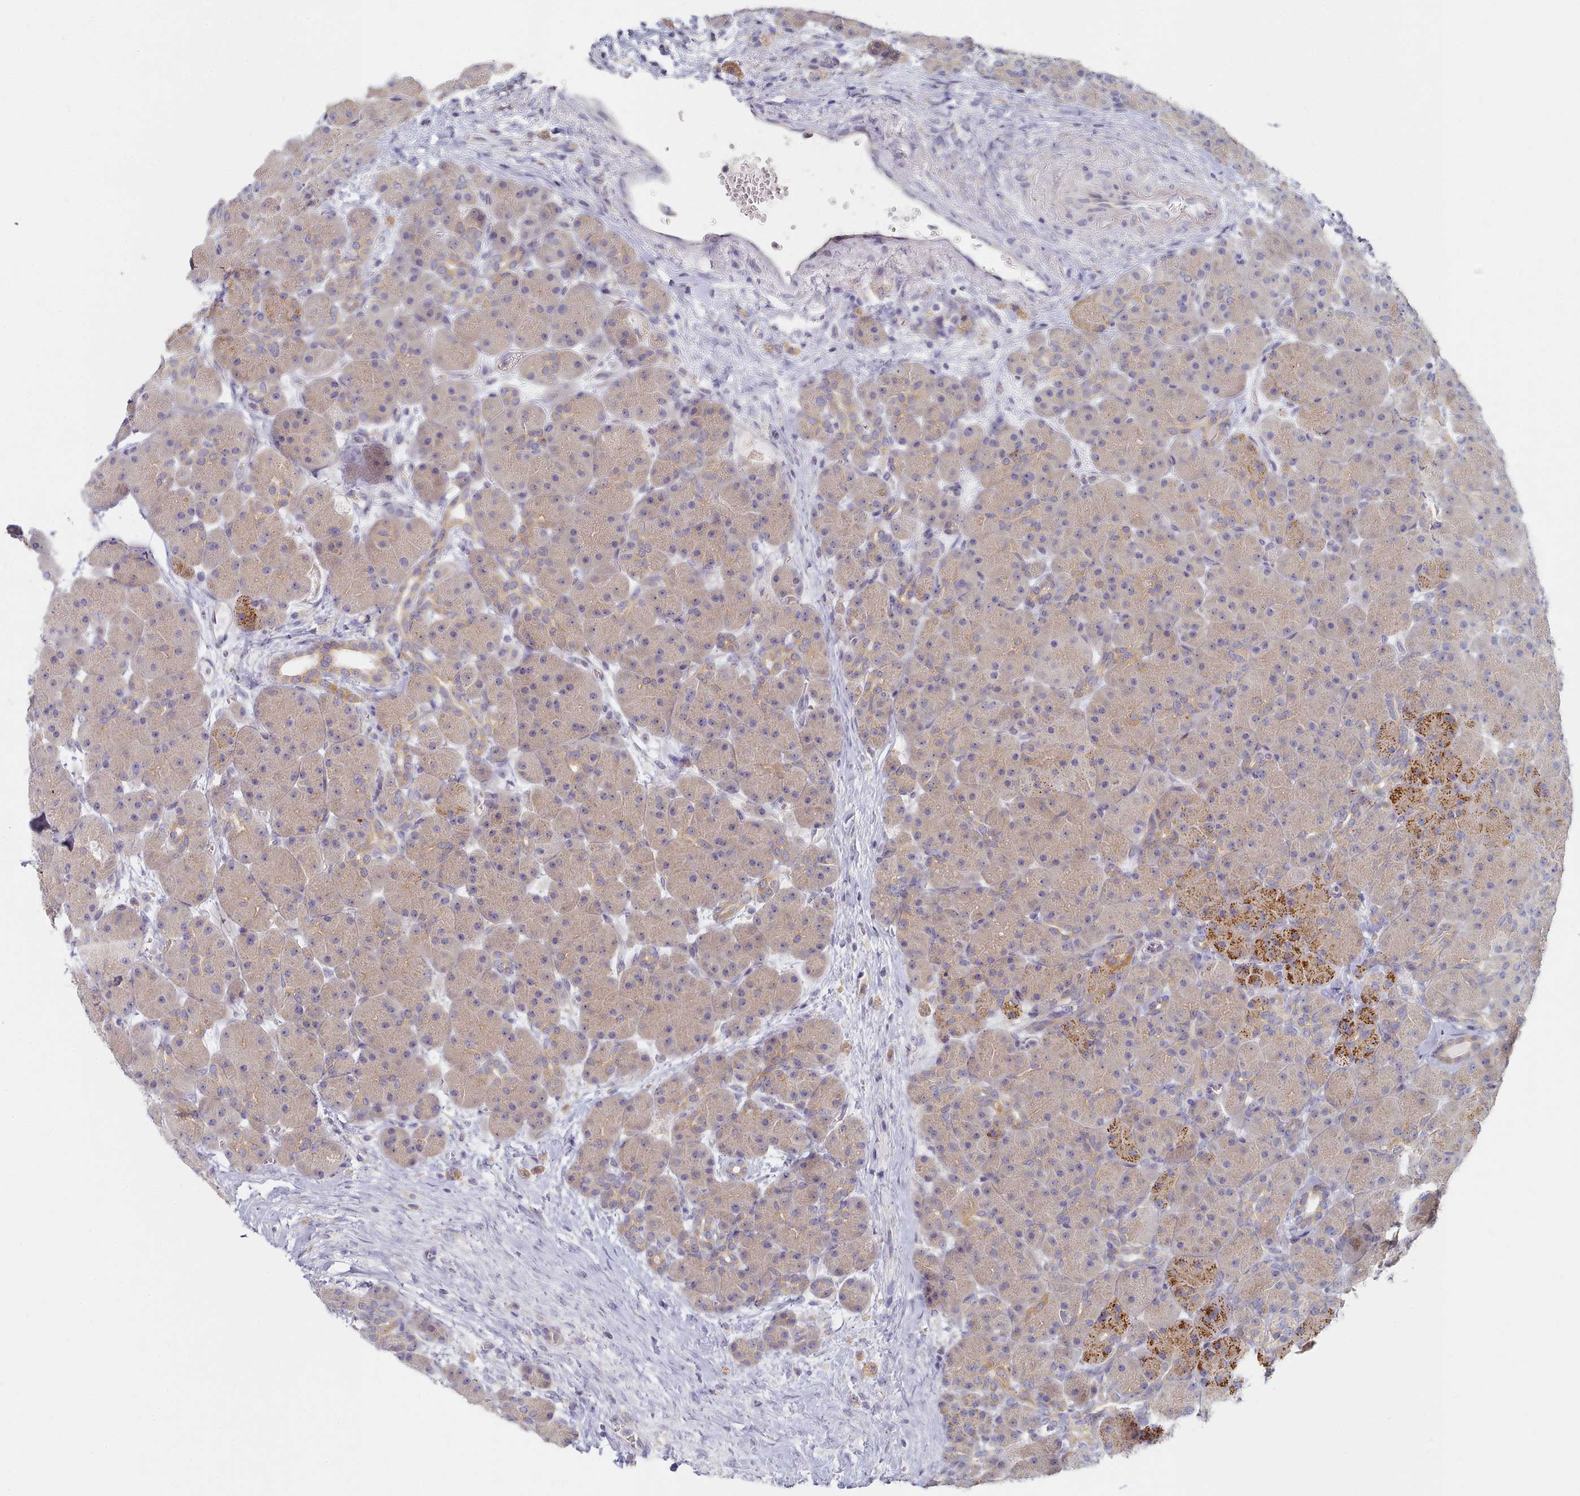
{"staining": {"intensity": "moderate", "quantity": ">75%", "location": "cytoplasmic/membranous"}, "tissue": "pancreas", "cell_type": "Exocrine glandular cells", "image_type": "normal", "snomed": [{"axis": "morphology", "description": "Normal tissue, NOS"}, {"axis": "topography", "description": "Pancreas"}], "caption": "Pancreas stained for a protein demonstrates moderate cytoplasmic/membranous positivity in exocrine glandular cells. (DAB (3,3'-diaminobenzidine) IHC with brightfield microscopy, high magnification).", "gene": "TYW1B", "patient": {"sex": "male", "age": 66}}